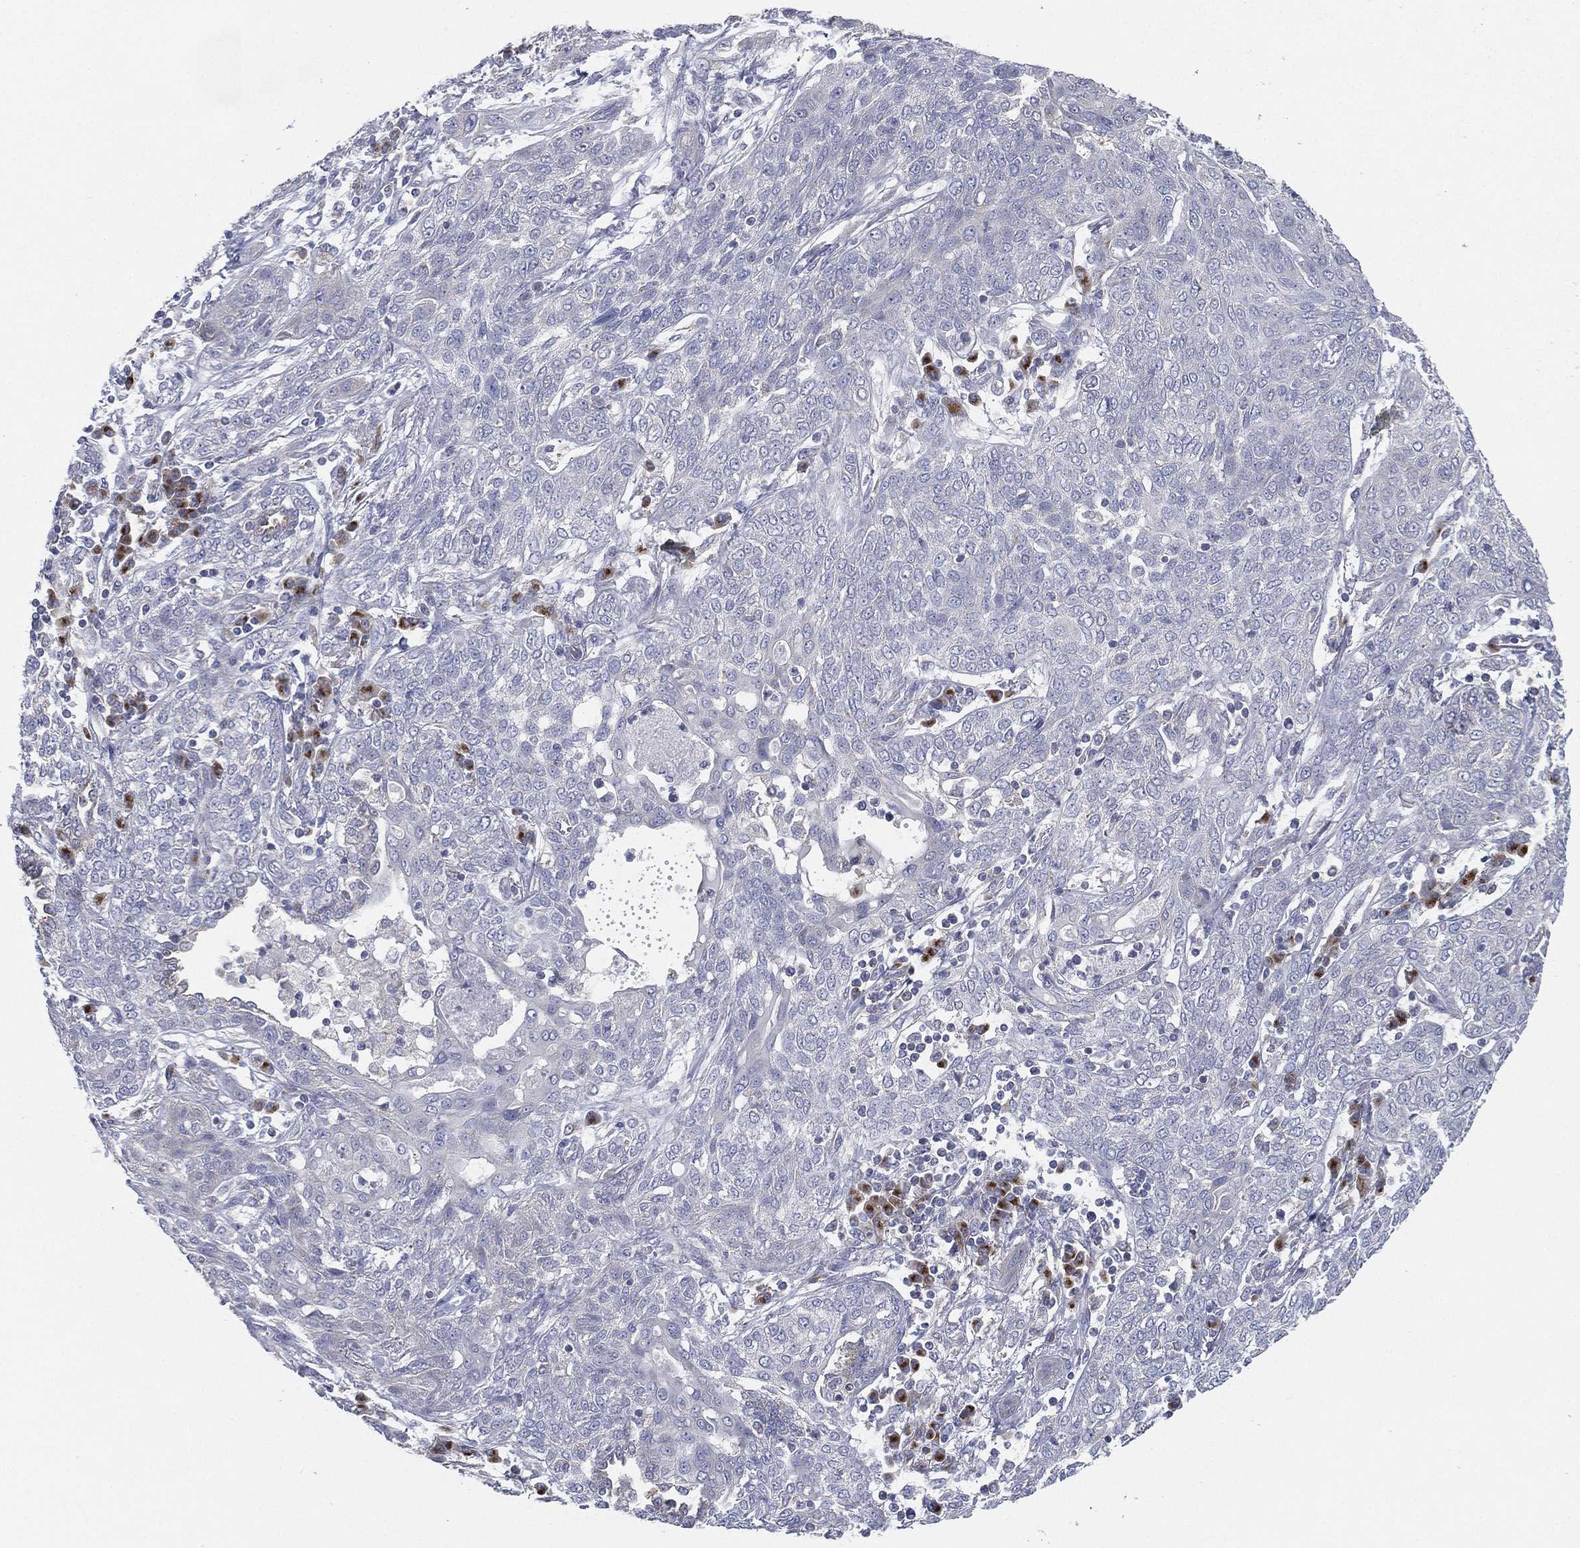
{"staining": {"intensity": "negative", "quantity": "none", "location": "none"}, "tissue": "lung cancer", "cell_type": "Tumor cells", "image_type": "cancer", "snomed": [{"axis": "morphology", "description": "Squamous cell carcinoma, NOS"}, {"axis": "topography", "description": "Lung"}], "caption": "Tumor cells are negative for protein expression in human lung squamous cell carcinoma.", "gene": "ATP8A2", "patient": {"sex": "female", "age": 70}}